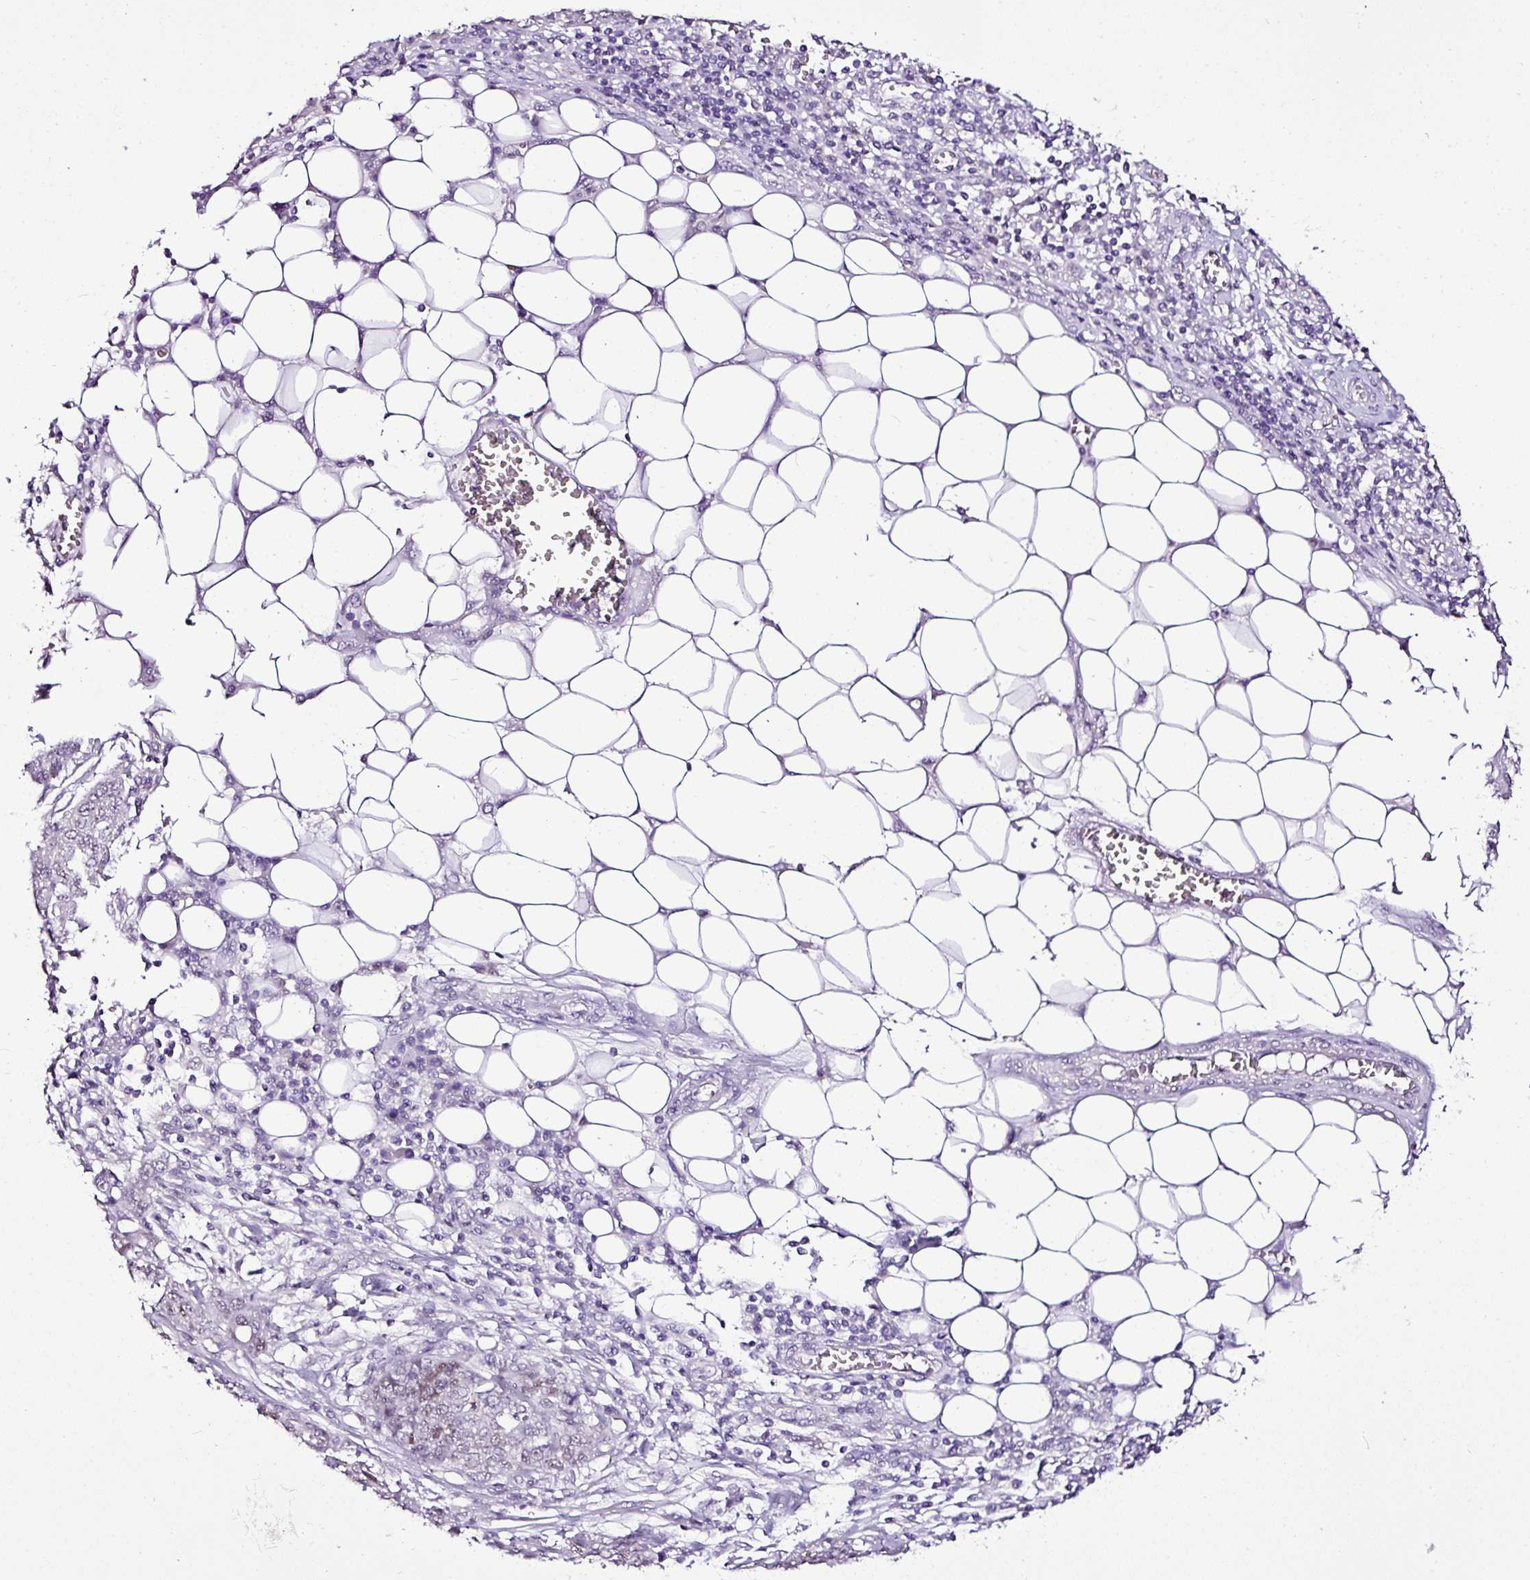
{"staining": {"intensity": "moderate", "quantity": "25%-75%", "location": "nuclear"}, "tissue": "ovarian cancer", "cell_type": "Tumor cells", "image_type": "cancer", "snomed": [{"axis": "morphology", "description": "Cystadenocarcinoma, serous, NOS"}, {"axis": "topography", "description": "Soft tissue"}, {"axis": "topography", "description": "Ovary"}], "caption": "The photomicrograph demonstrates a brown stain indicating the presence of a protein in the nuclear of tumor cells in ovarian serous cystadenocarcinoma. (DAB (3,3'-diaminobenzidine) IHC with brightfield microscopy, high magnification).", "gene": "ESR1", "patient": {"sex": "female", "age": 57}}